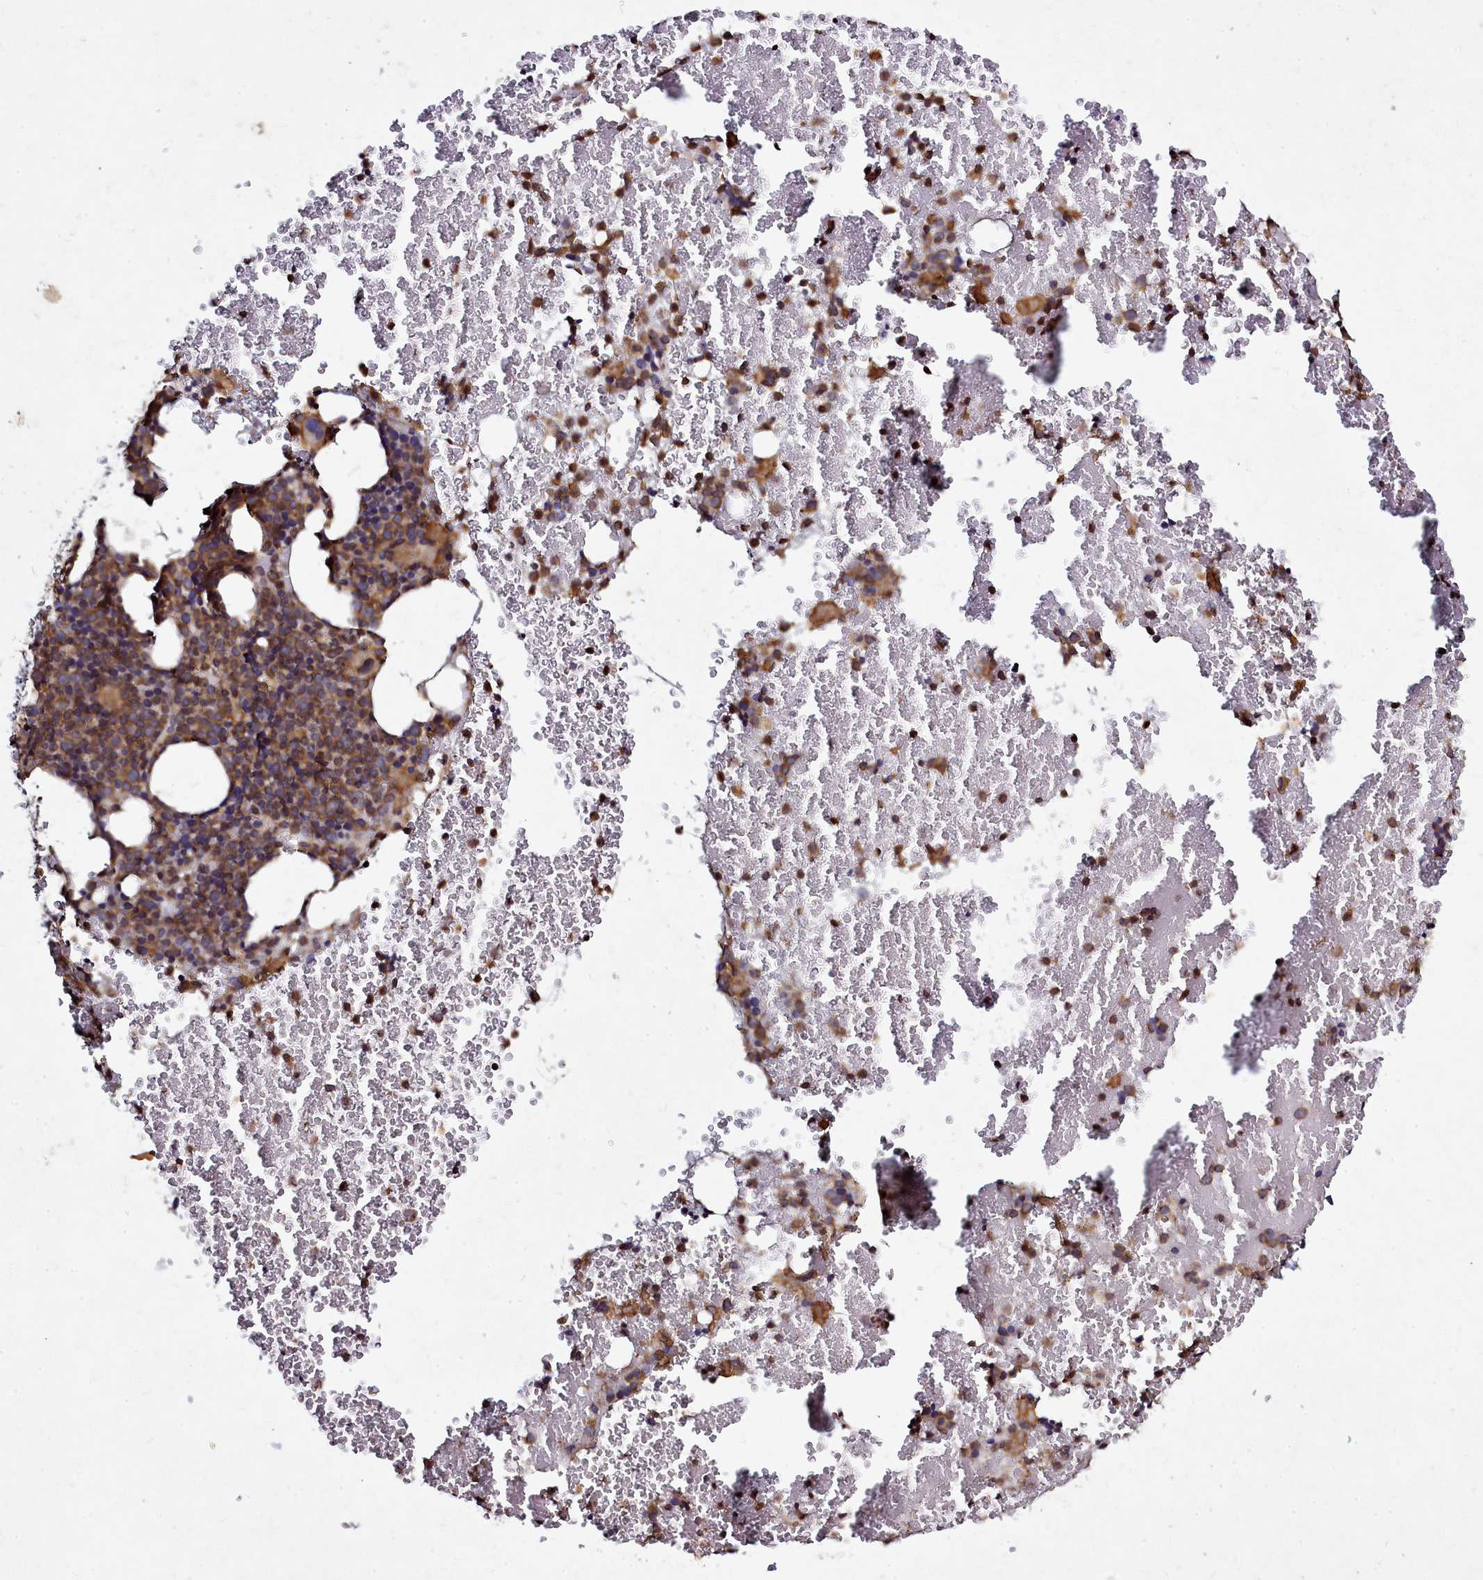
{"staining": {"intensity": "moderate", "quantity": ">75%", "location": "cytoplasmic/membranous"}, "tissue": "bone marrow", "cell_type": "Hematopoietic cells", "image_type": "normal", "snomed": [{"axis": "morphology", "description": "Normal tissue, NOS"}, {"axis": "topography", "description": "Bone marrow"}], "caption": "Bone marrow stained with DAB immunohistochemistry (IHC) shows medium levels of moderate cytoplasmic/membranous expression in approximately >75% of hematopoietic cells.", "gene": "NCKAP1L", "patient": {"sex": "female", "age": 48}}